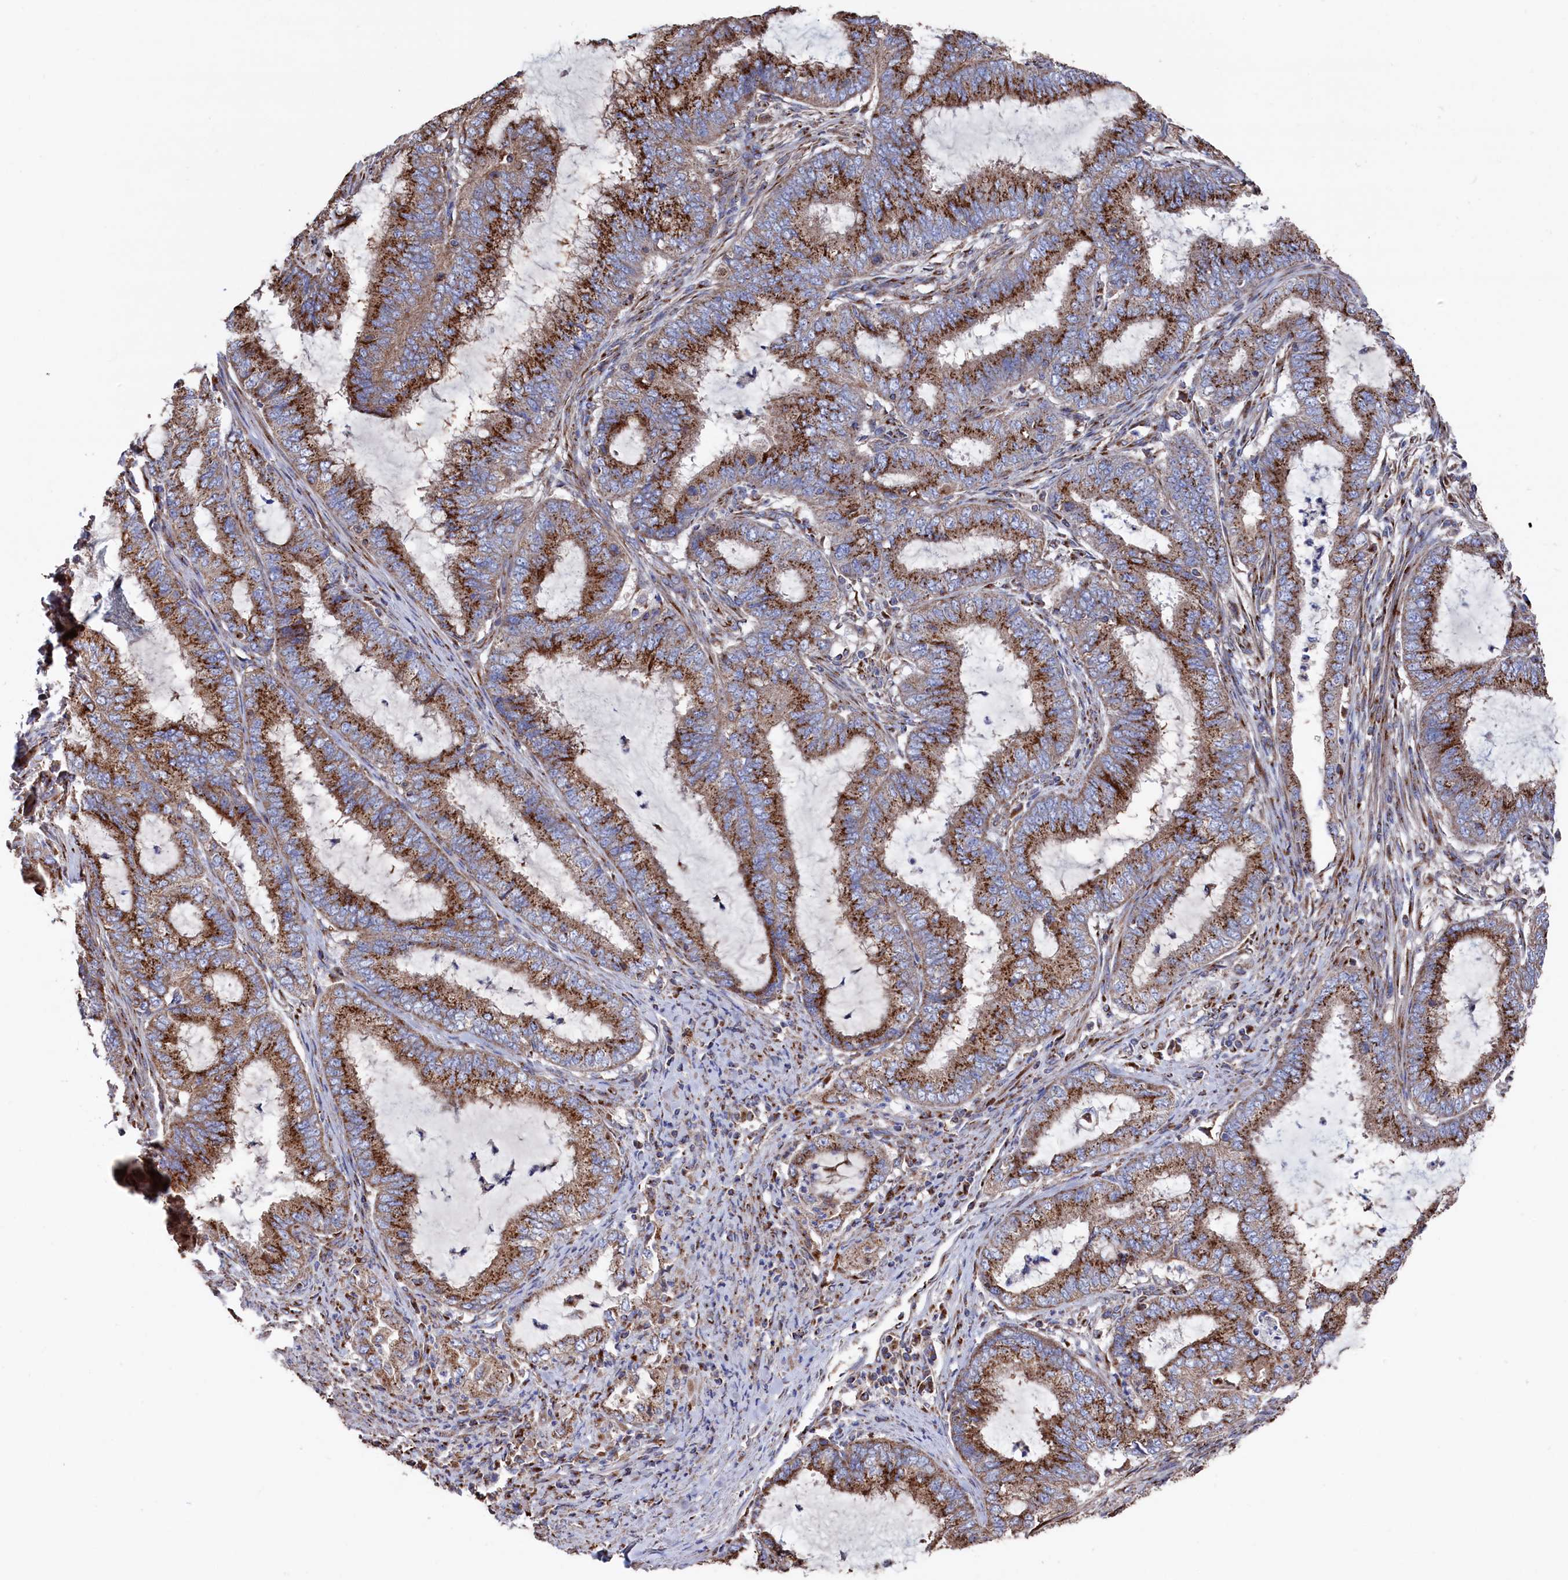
{"staining": {"intensity": "strong", "quantity": ">75%", "location": "cytoplasmic/membranous"}, "tissue": "endometrial cancer", "cell_type": "Tumor cells", "image_type": "cancer", "snomed": [{"axis": "morphology", "description": "Adenocarcinoma, NOS"}, {"axis": "topography", "description": "Endometrium"}], "caption": "Endometrial adenocarcinoma stained for a protein reveals strong cytoplasmic/membranous positivity in tumor cells. (Brightfield microscopy of DAB IHC at high magnification).", "gene": "PRRC1", "patient": {"sex": "female", "age": 51}}